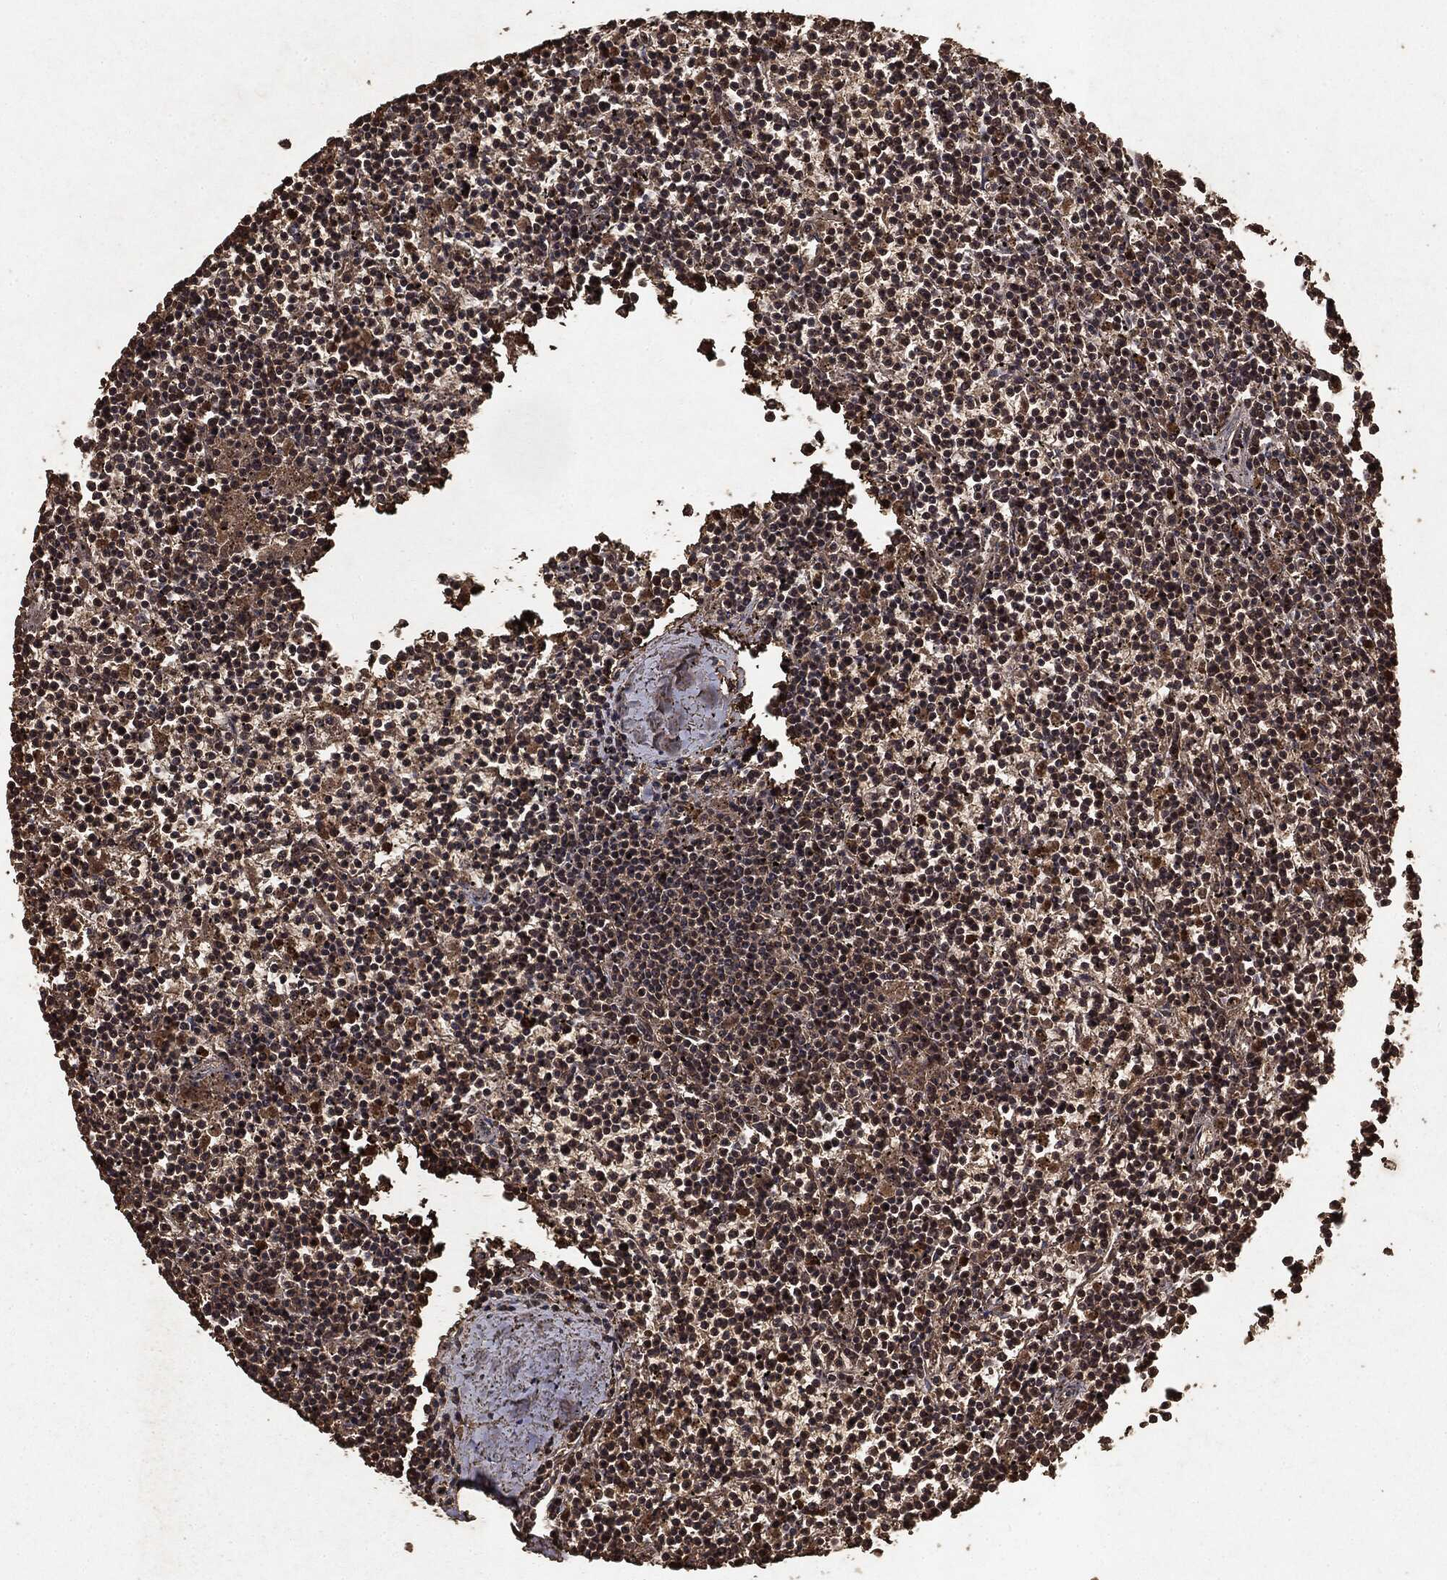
{"staining": {"intensity": "weak", "quantity": "<25%", "location": "cytoplasmic/membranous"}, "tissue": "lymphoma", "cell_type": "Tumor cells", "image_type": "cancer", "snomed": [{"axis": "morphology", "description": "Malignant lymphoma, non-Hodgkin's type, Low grade"}, {"axis": "topography", "description": "Spleen"}], "caption": "Immunohistochemistry (IHC) of malignant lymphoma, non-Hodgkin's type (low-grade) reveals no staining in tumor cells.", "gene": "NME1", "patient": {"sex": "female", "age": 19}}